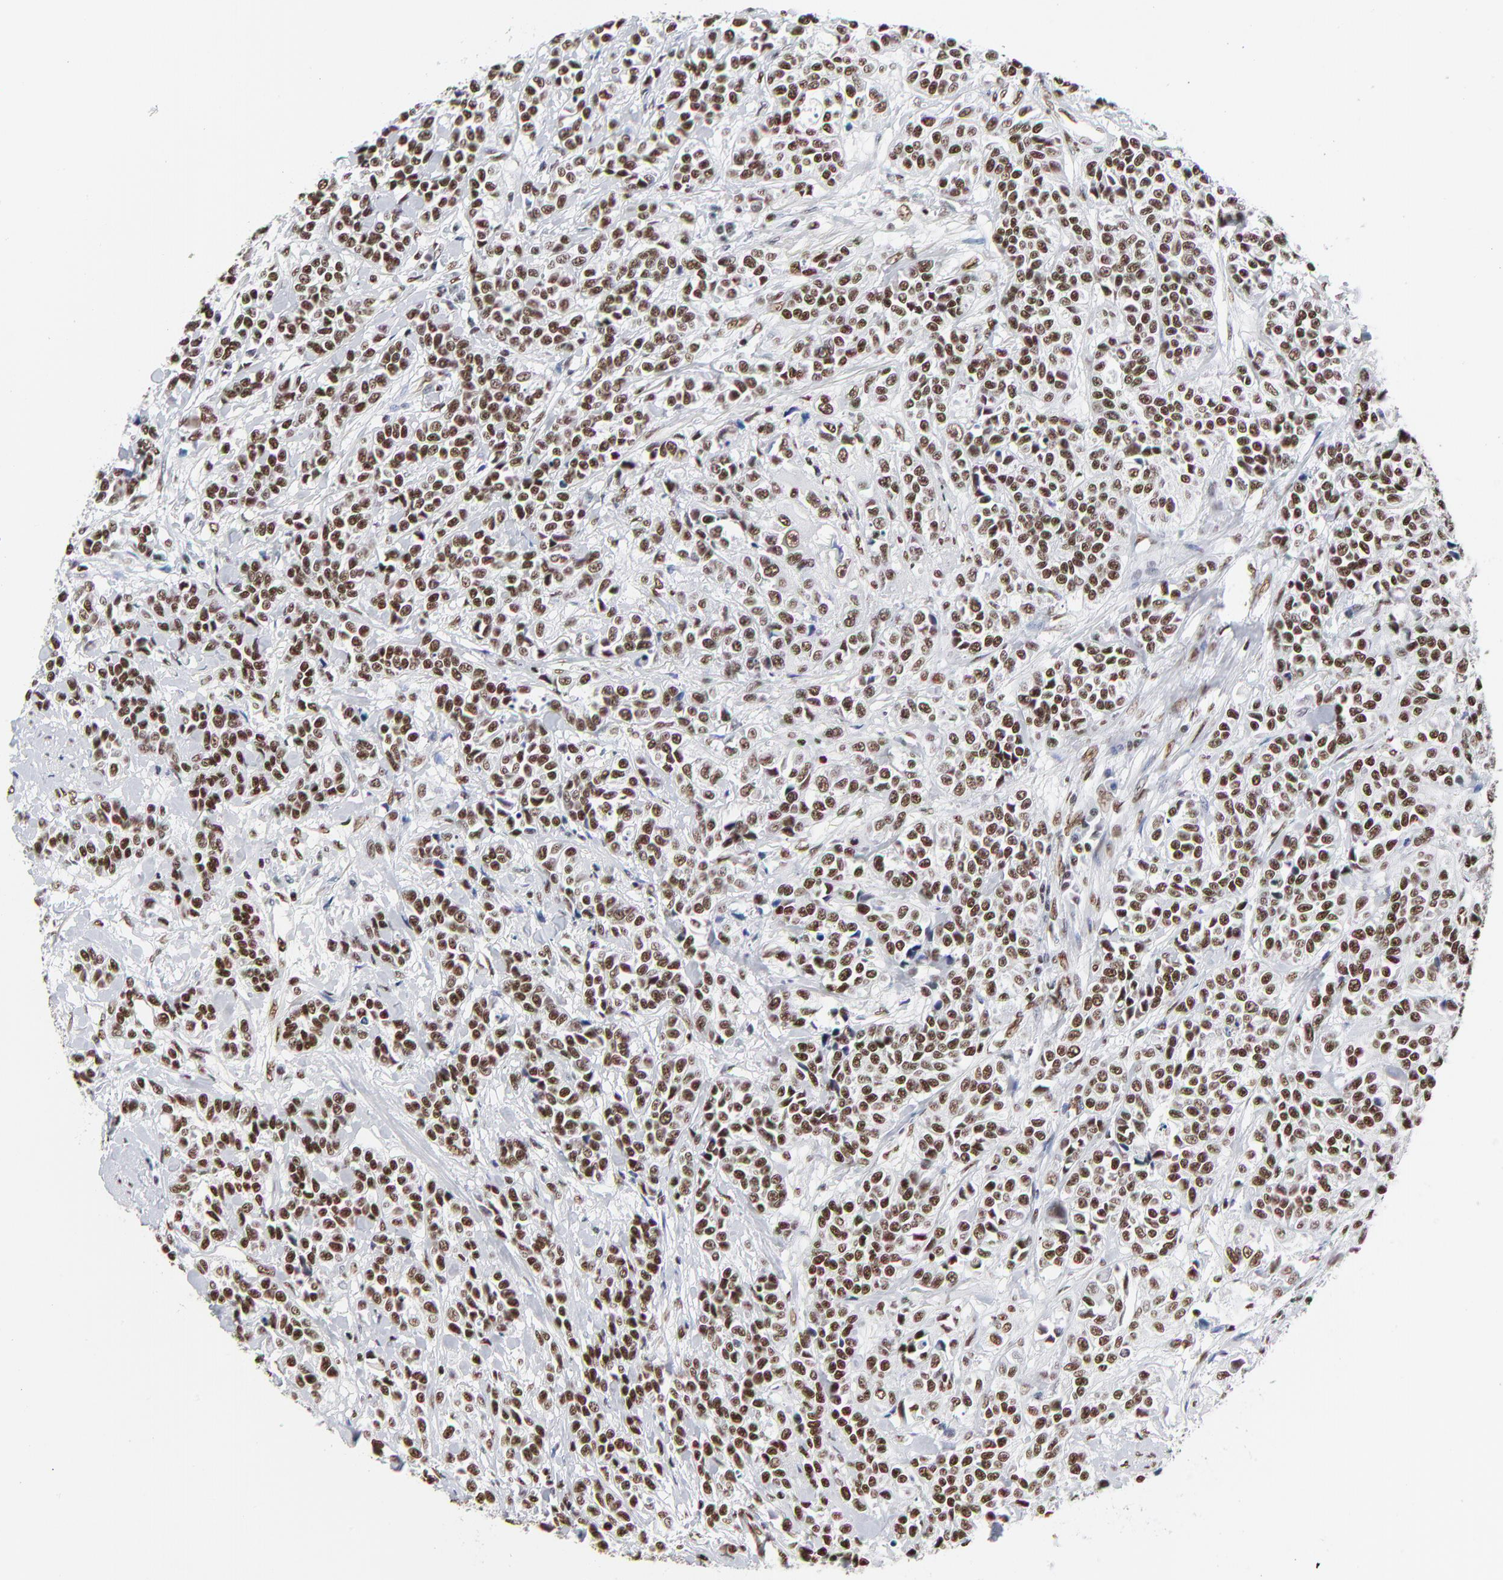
{"staining": {"intensity": "moderate", "quantity": "25%-75%", "location": "nuclear"}, "tissue": "urothelial cancer", "cell_type": "Tumor cells", "image_type": "cancer", "snomed": [{"axis": "morphology", "description": "Urothelial carcinoma, High grade"}, {"axis": "topography", "description": "Urinary bladder"}], "caption": "A brown stain shows moderate nuclear staining of a protein in human urothelial cancer tumor cells. (DAB IHC, brown staining for protein, blue staining for nuclei).", "gene": "CREB1", "patient": {"sex": "female", "age": 81}}